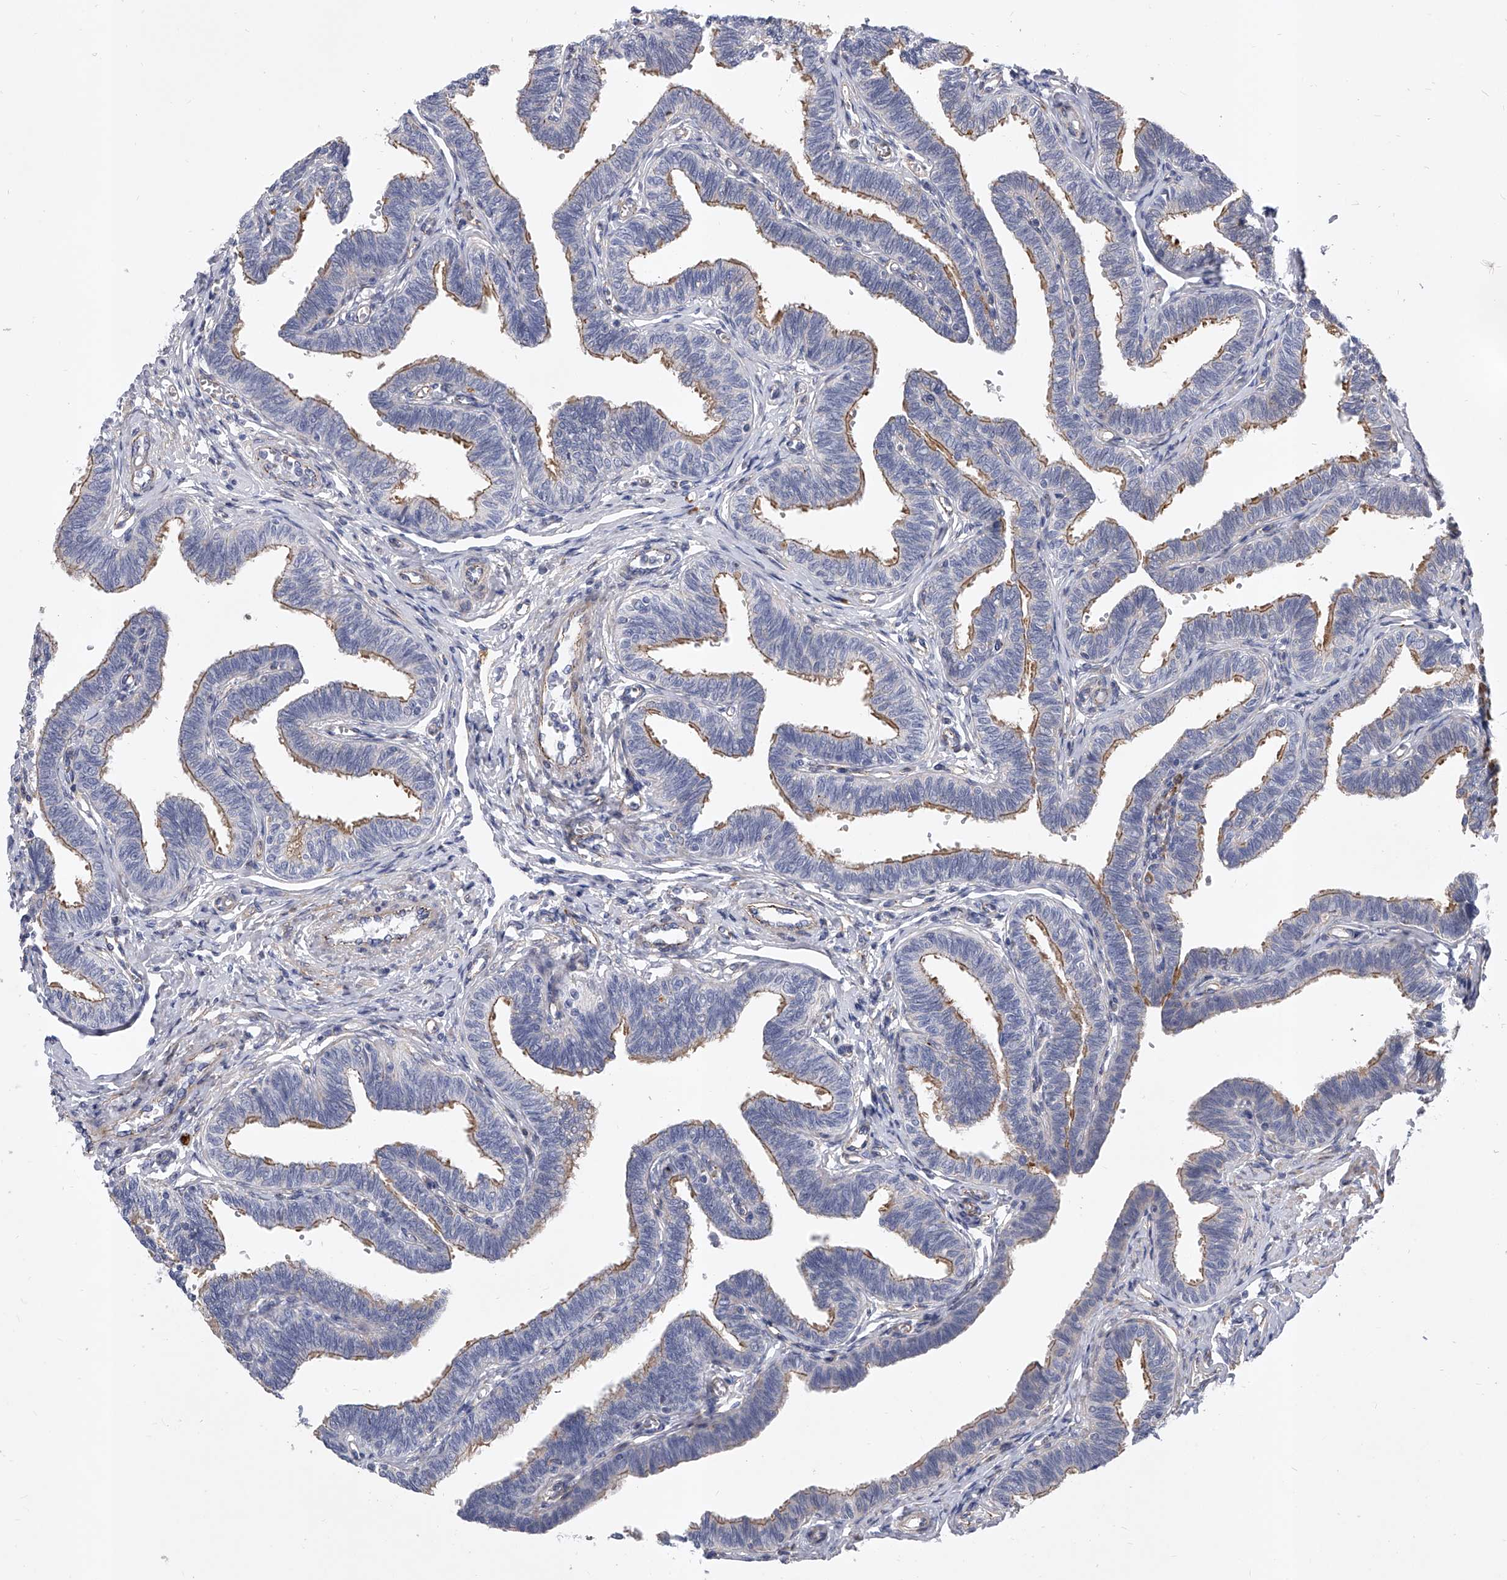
{"staining": {"intensity": "moderate", "quantity": "25%-75%", "location": "cytoplasmic/membranous"}, "tissue": "fallopian tube", "cell_type": "Glandular cells", "image_type": "normal", "snomed": [{"axis": "morphology", "description": "Normal tissue, NOS"}, {"axis": "topography", "description": "Fallopian tube"}, {"axis": "topography", "description": "Ovary"}], "caption": "Glandular cells show medium levels of moderate cytoplasmic/membranous staining in approximately 25%-75% of cells in benign fallopian tube.", "gene": "ENSG00000250424", "patient": {"sex": "female", "age": 23}}